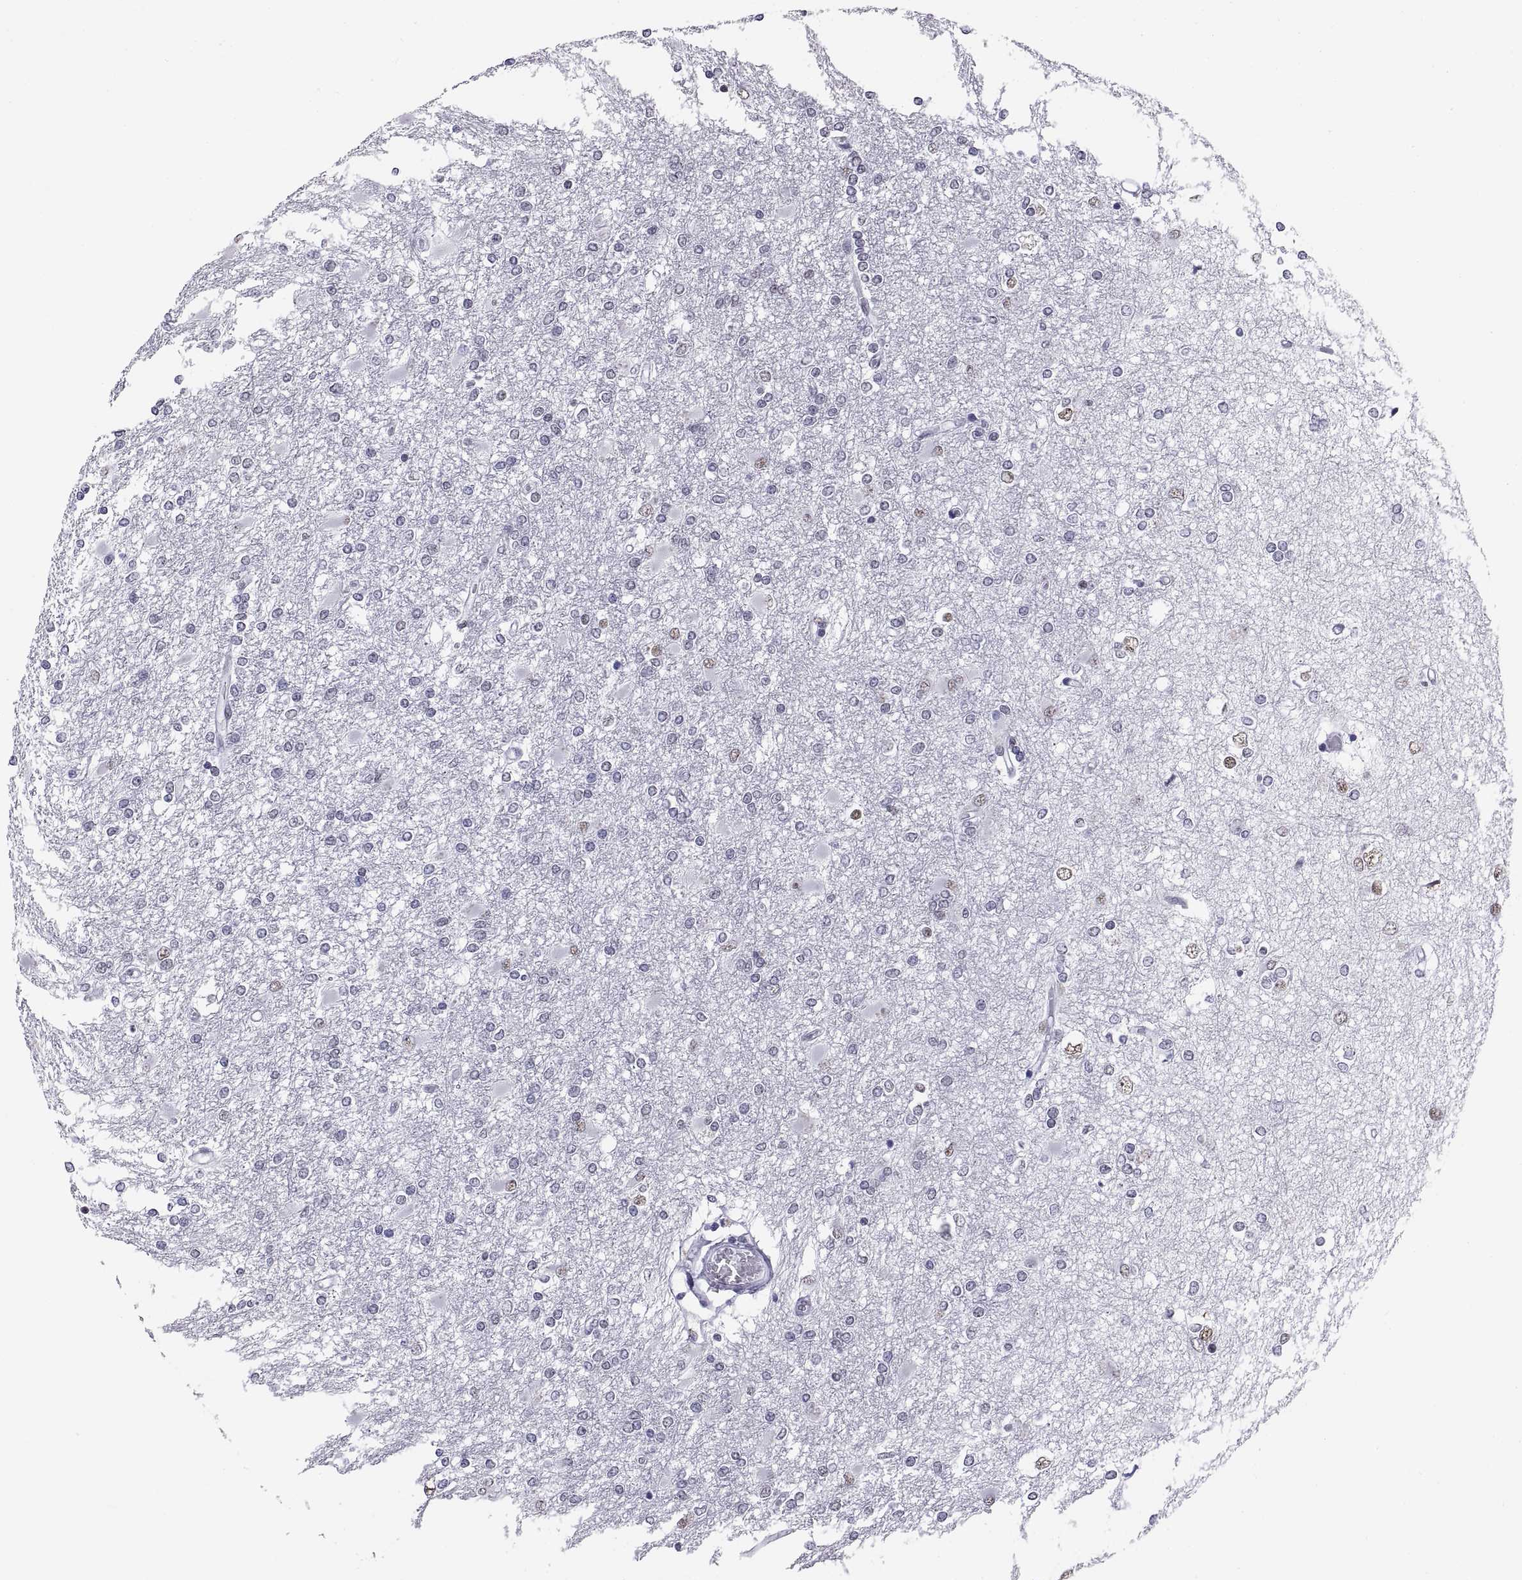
{"staining": {"intensity": "negative", "quantity": "none", "location": "none"}, "tissue": "glioma", "cell_type": "Tumor cells", "image_type": "cancer", "snomed": [{"axis": "morphology", "description": "Glioma, malignant, High grade"}, {"axis": "topography", "description": "Cerebral cortex"}], "caption": "This is an immunohistochemistry photomicrograph of human high-grade glioma (malignant). There is no expression in tumor cells.", "gene": "NEUROD6", "patient": {"sex": "male", "age": 79}}